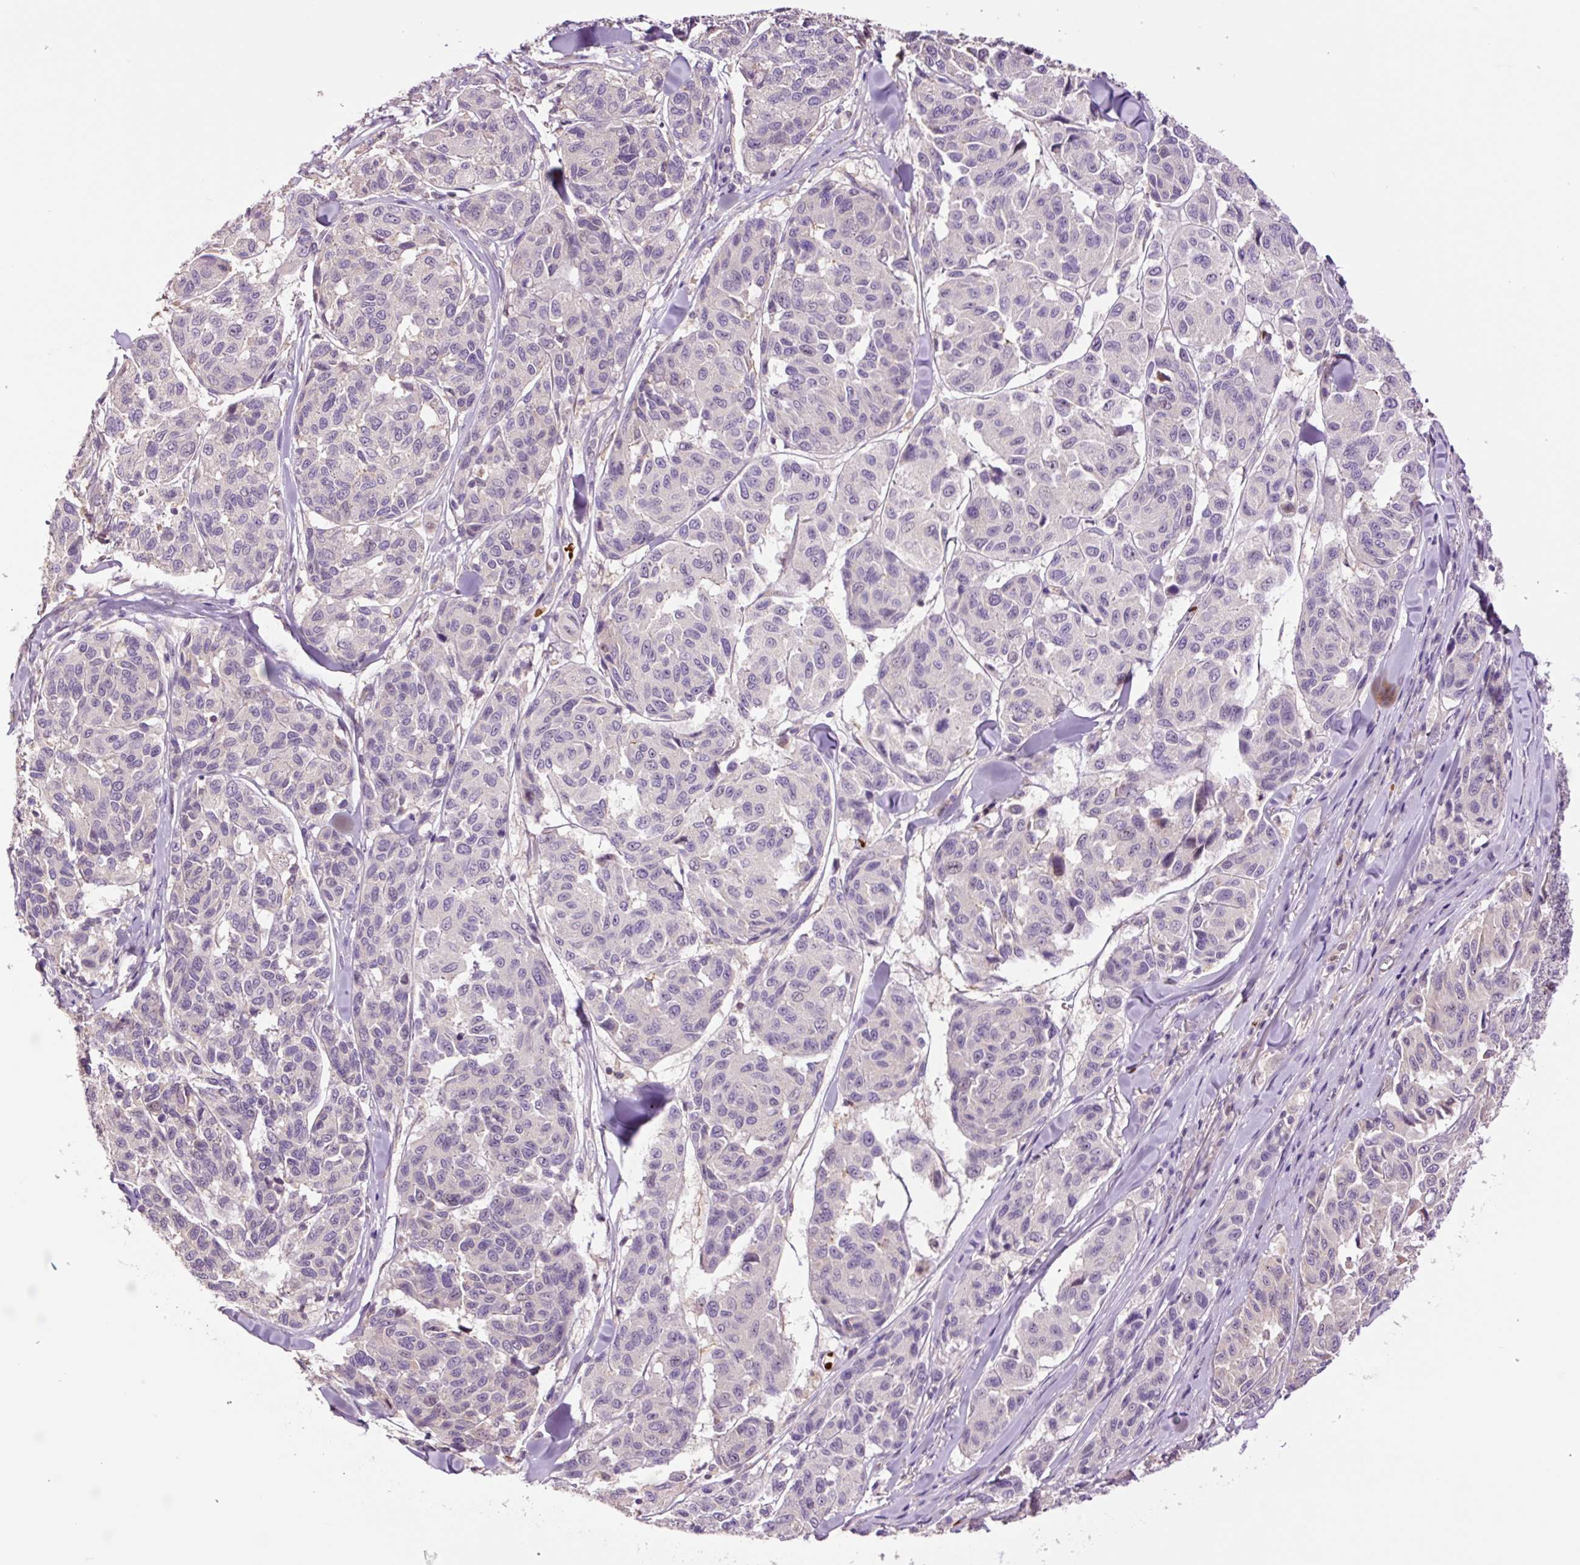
{"staining": {"intensity": "negative", "quantity": "none", "location": "none"}, "tissue": "melanoma", "cell_type": "Tumor cells", "image_type": "cancer", "snomed": [{"axis": "morphology", "description": "Malignant melanoma, NOS"}, {"axis": "topography", "description": "Skin"}], "caption": "Immunohistochemical staining of human melanoma displays no significant positivity in tumor cells.", "gene": "TMEM235", "patient": {"sex": "female", "age": 66}}